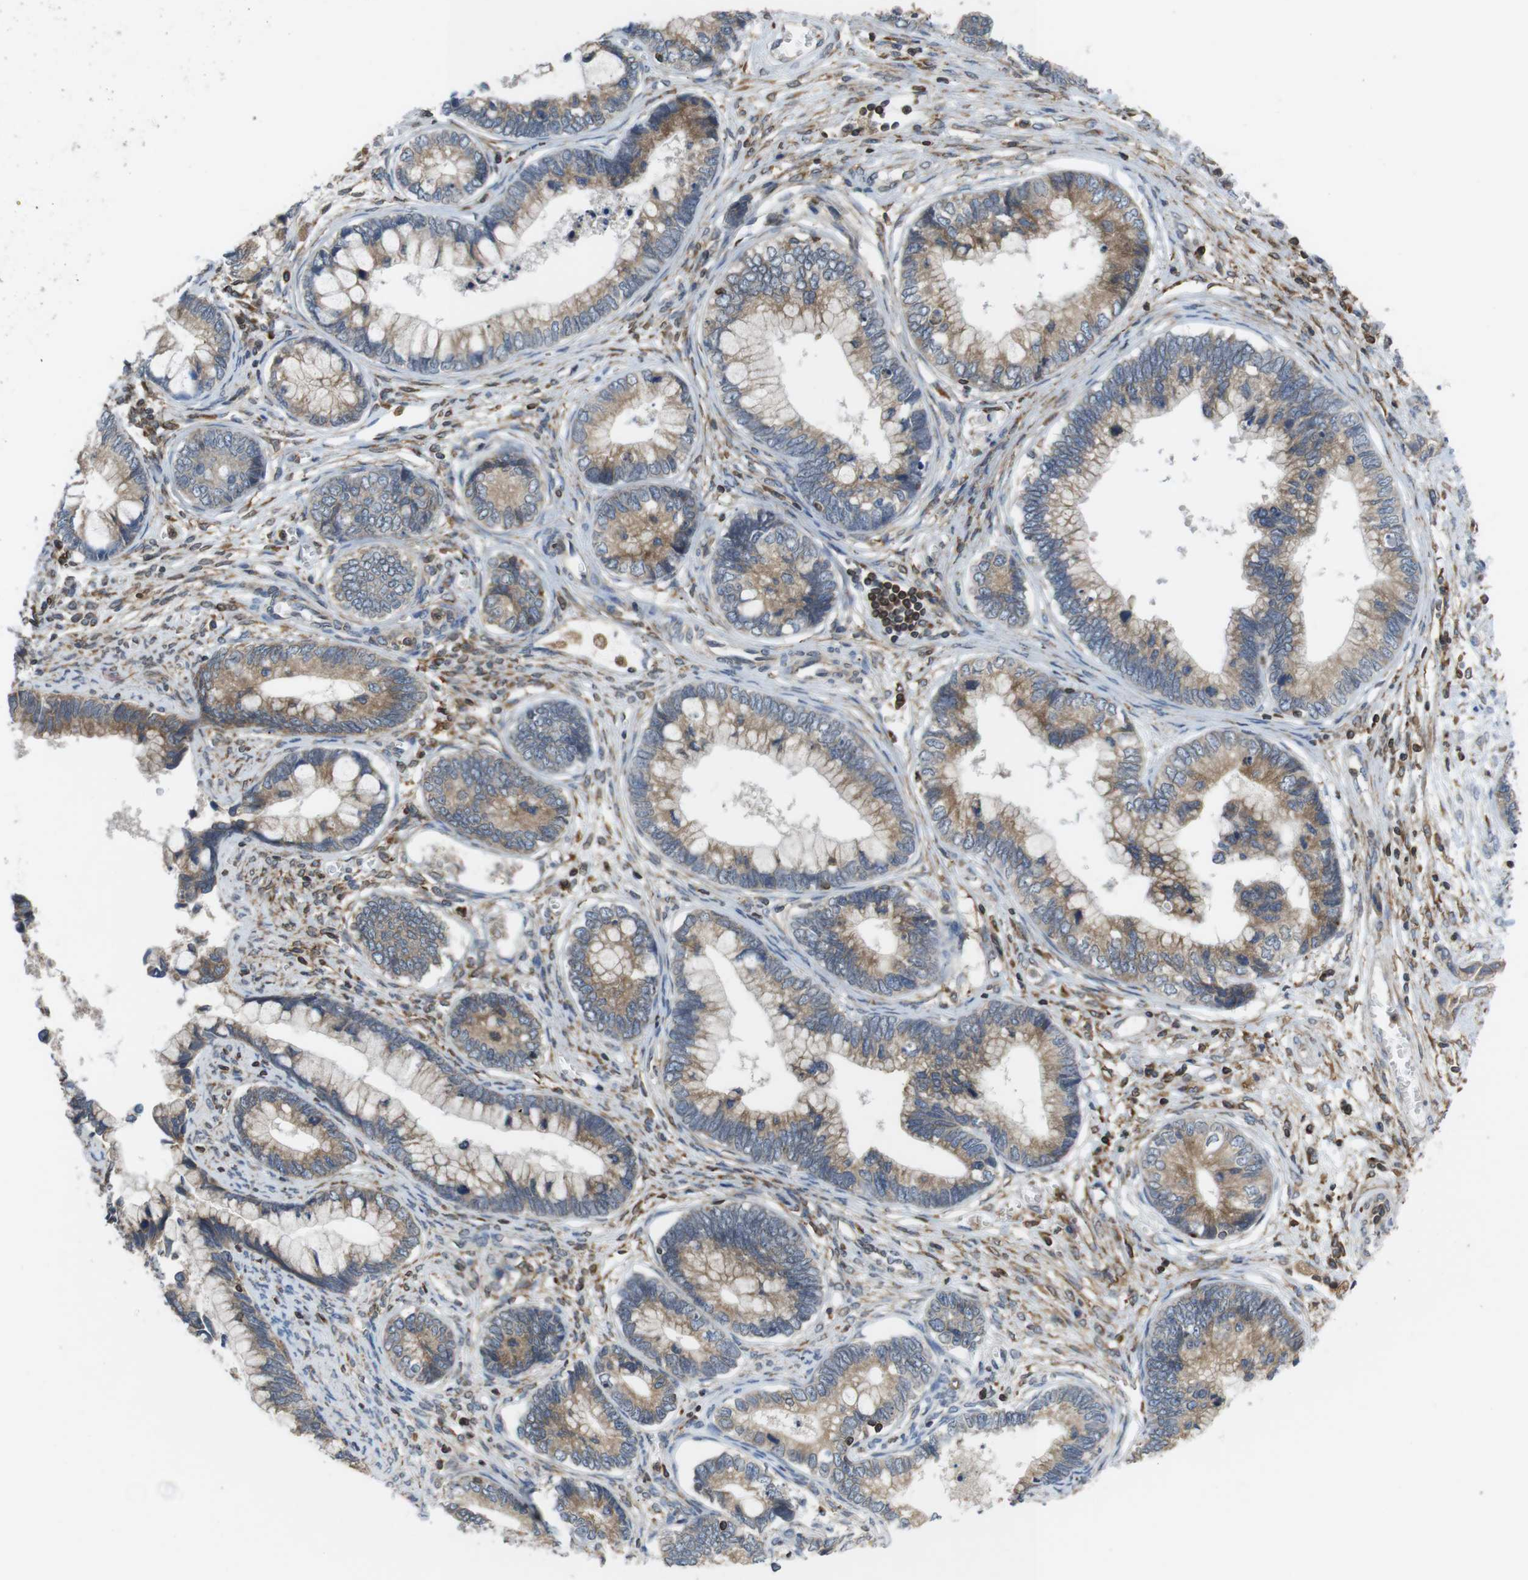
{"staining": {"intensity": "moderate", "quantity": ">75%", "location": "cytoplasmic/membranous"}, "tissue": "cervical cancer", "cell_type": "Tumor cells", "image_type": "cancer", "snomed": [{"axis": "morphology", "description": "Adenocarcinoma, NOS"}, {"axis": "topography", "description": "Cervix"}], "caption": "Cervical cancer (adenocarcinoma) stained with a protein marker displays moderate staining in tumor cells.", "gene": "ARL6IP5", "patient": {"sex": "female", "age": 44}}